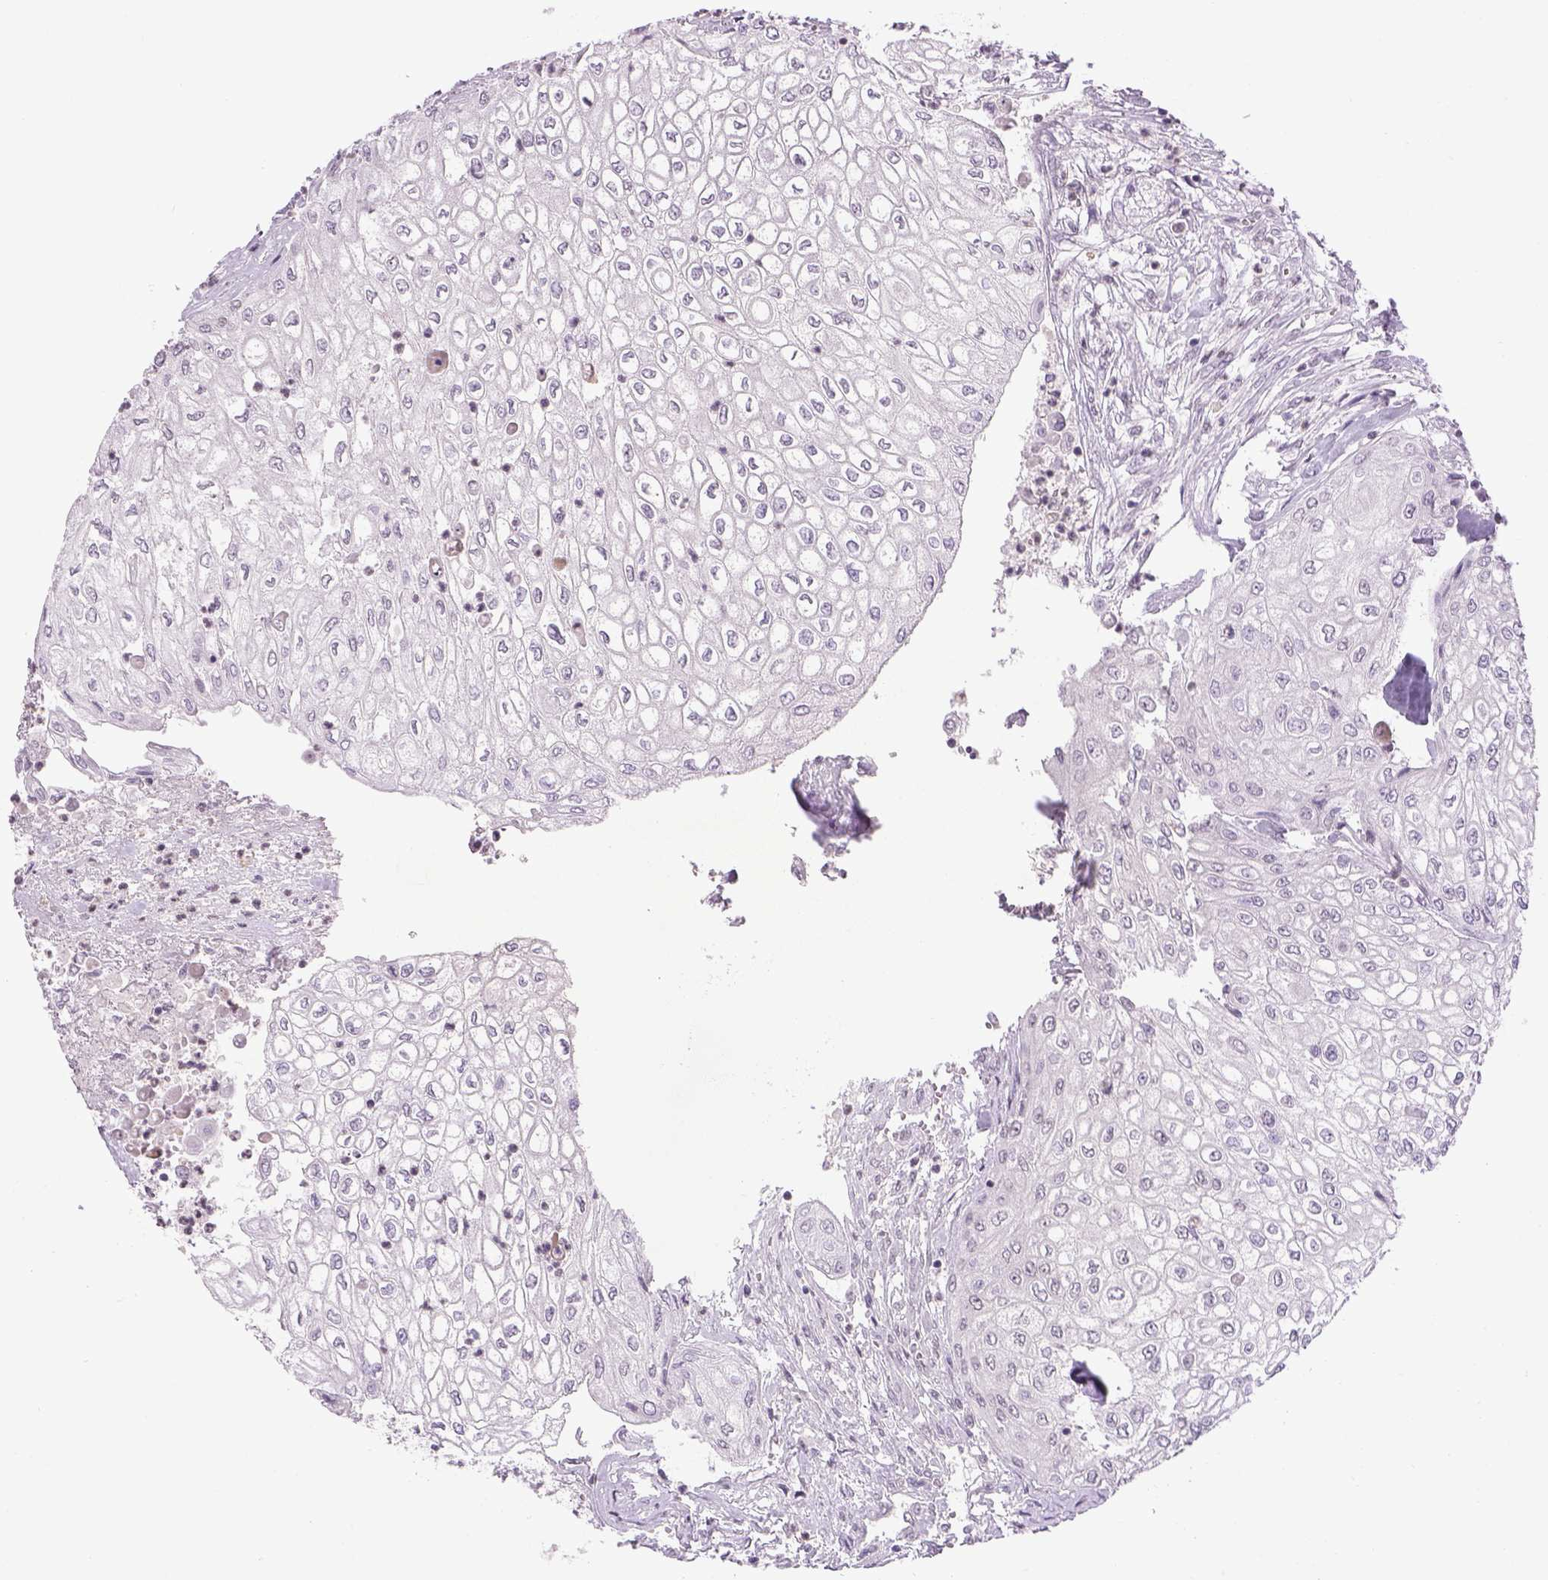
{"staining": {"intensity": "negative", "quantity": "none", "location": "none"}, "tissue": "urothelial cancer", "cell_type": "Tumor cells", "image_type": "cancer", "snomed": [{"axis": "morphology", "description": "Urothelial carcinoma, High grade"}, {"axis": "topography", "description": "Urinary bladder"}], "caption": "This histopathology image is of urothelial cancer stained with immunohistochemistry (IHC) to label a protein in brown with the nuclei are counter-stained blue. There is no positivity in tumor cells.", "gene": "PRRT1", "patient": {"sex": "male", "age": 62}}